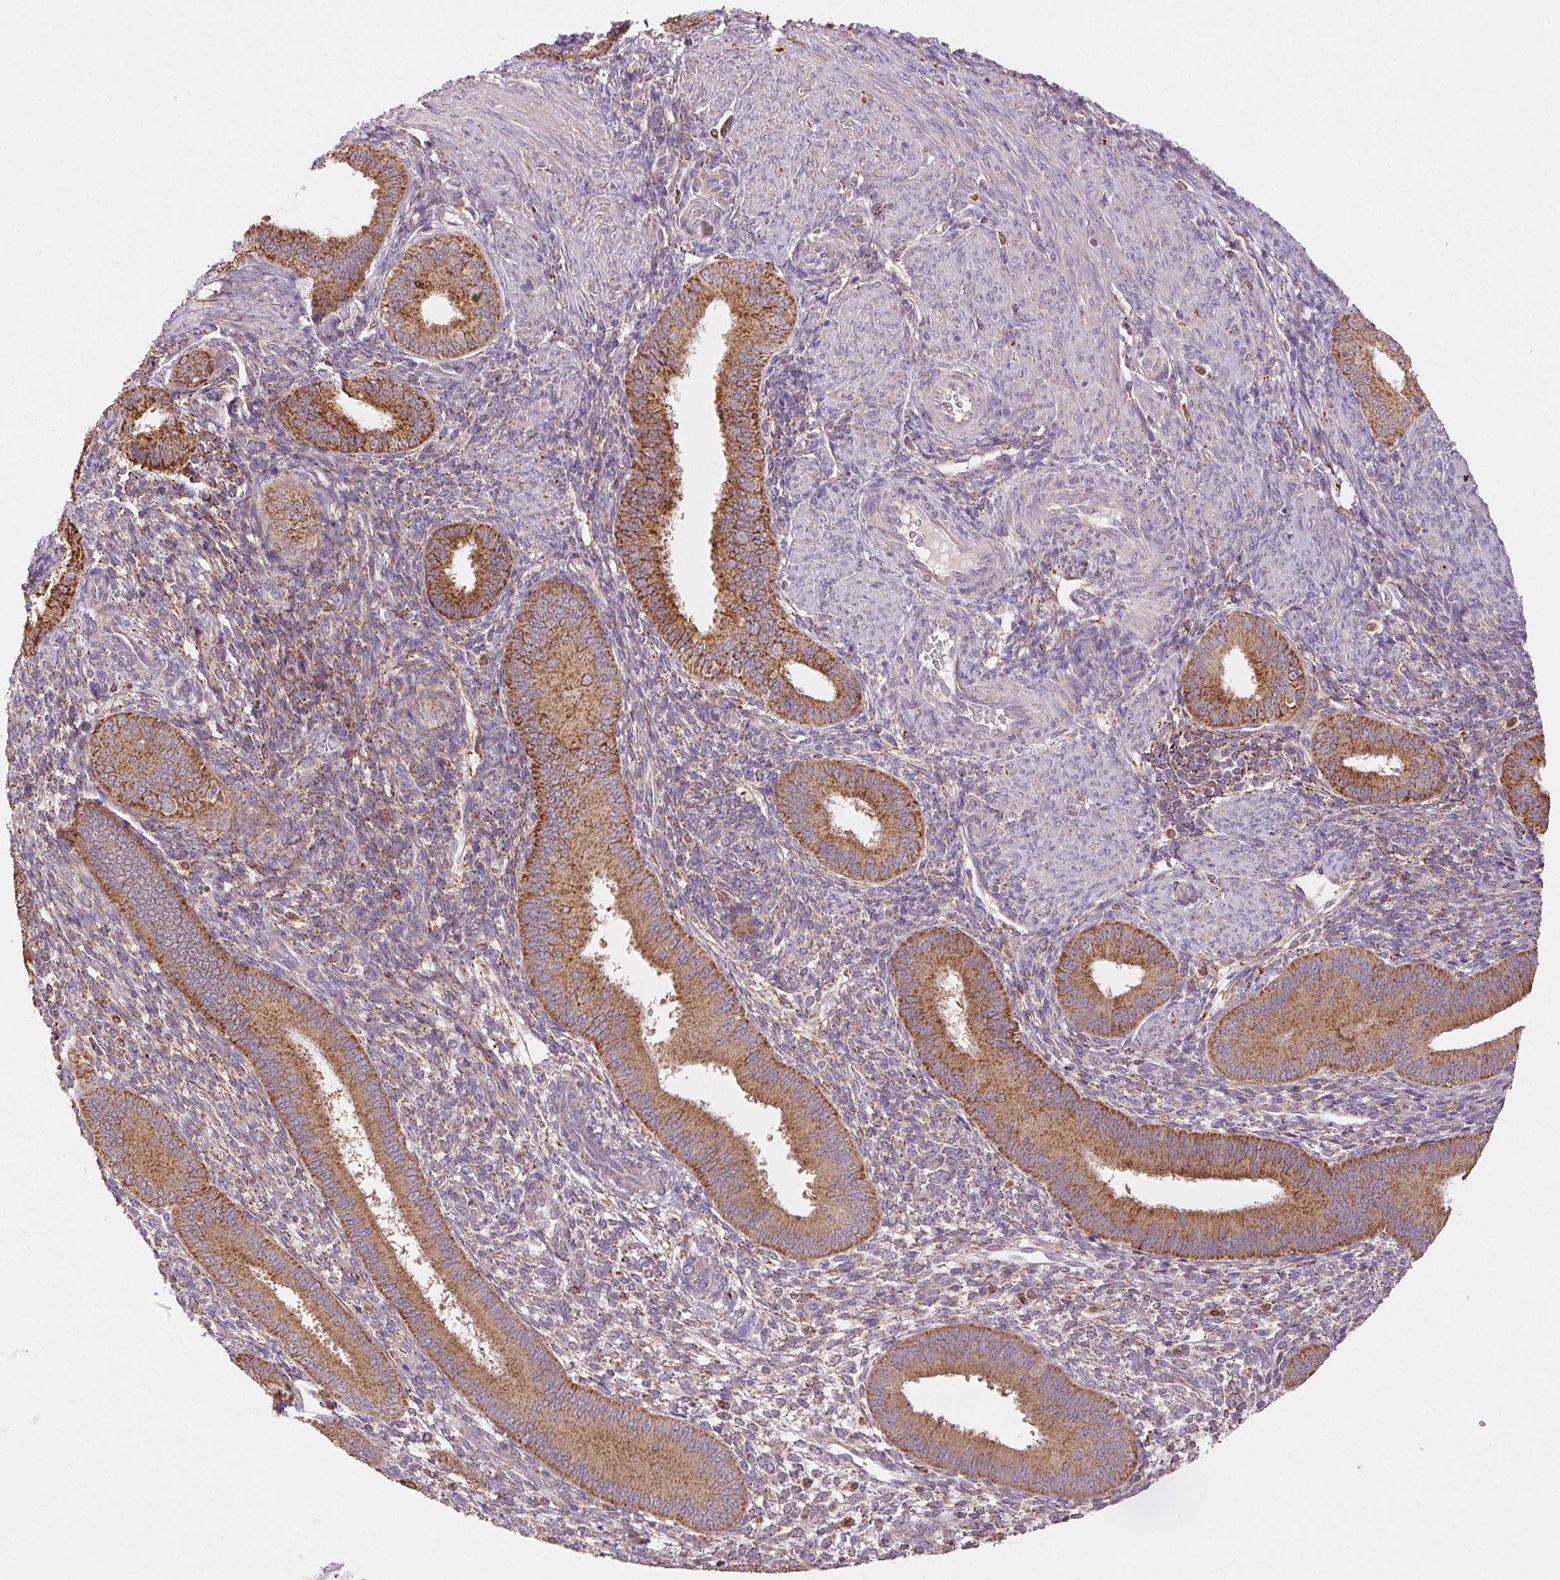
{"staining": {"intensity": "moderate", "quantity": "25%-75%", "location": "cytoplasmic/membranous"}, "tissue": "endometrium", "cell_type": "Cells in endometrial stroma", "image_type": "normal", "snomed": [{"axis": "morphology", "description": "Normal tissue, NOS"}, {"axis": "topography", "description": "Endometrium"}], "caption": "Human endometrium stained with a brown dye displays moderate cytoplasmic/membranous positive staining in approximately 25%-75% of cells in endometrial stroma.", "gene": "FNBP1L", "patient": {"sex": "female", "age": 39}}